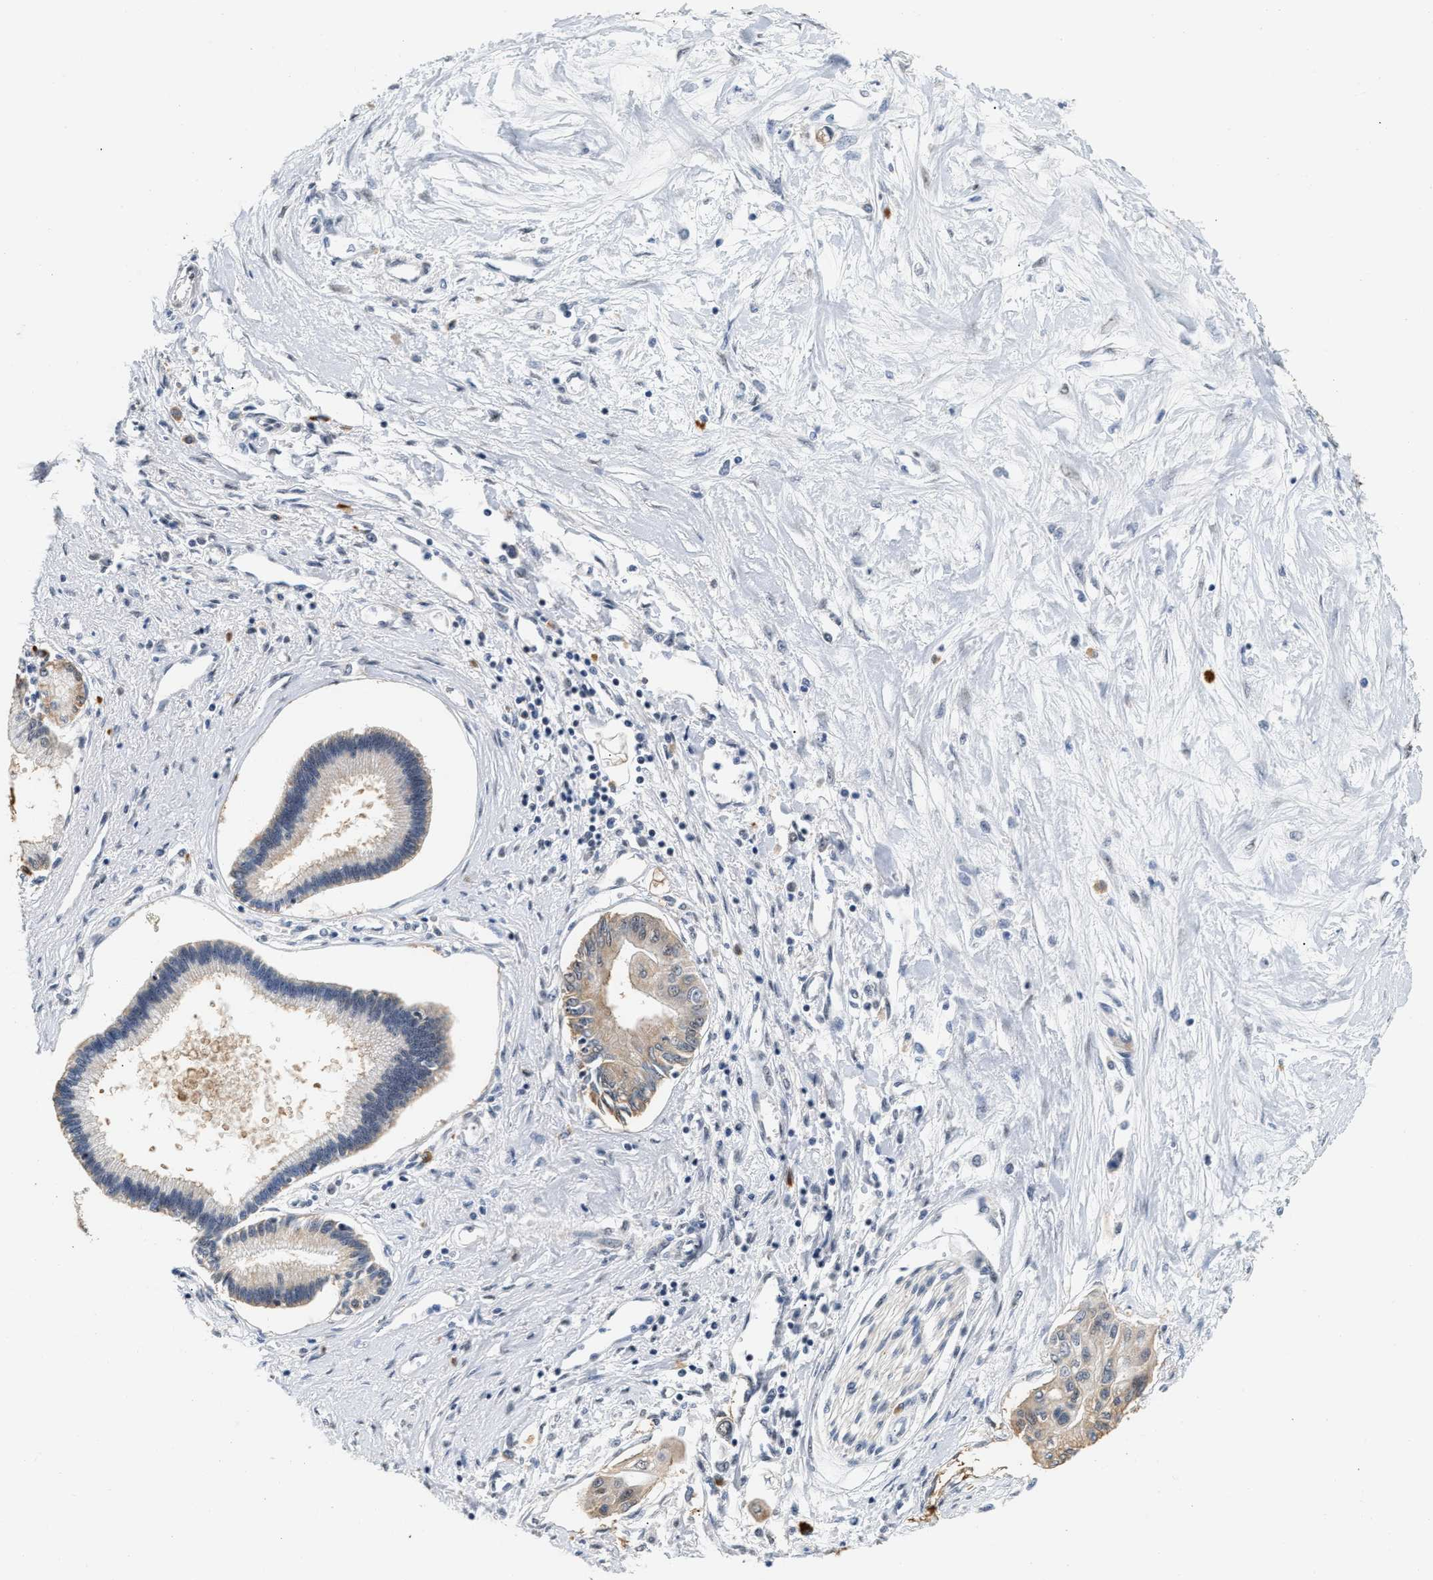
{"staining": {"intensity": "moderate", "quantity": "25%-75%", "location": "cytoplasmic/membranous"}, "tissue": "pancreatic cancer", "cell_type": "Tumor cells", "image_type": "cancer", "snomed": [{"axis": "morphology", "description": "Adenocarcinoma, NOS"}, {"axis": "topography", "description": "Pancreas"}], "caption": "Immunohistochemical staining of human pancreatic adenocarcinoma exhibits medium levels of moderate cytoplasmic/membranous protein positivity in approximately 25%-75% of tumor cells.", "gene": "THOC1", "patient": {"sex": "female", "age": 77}}